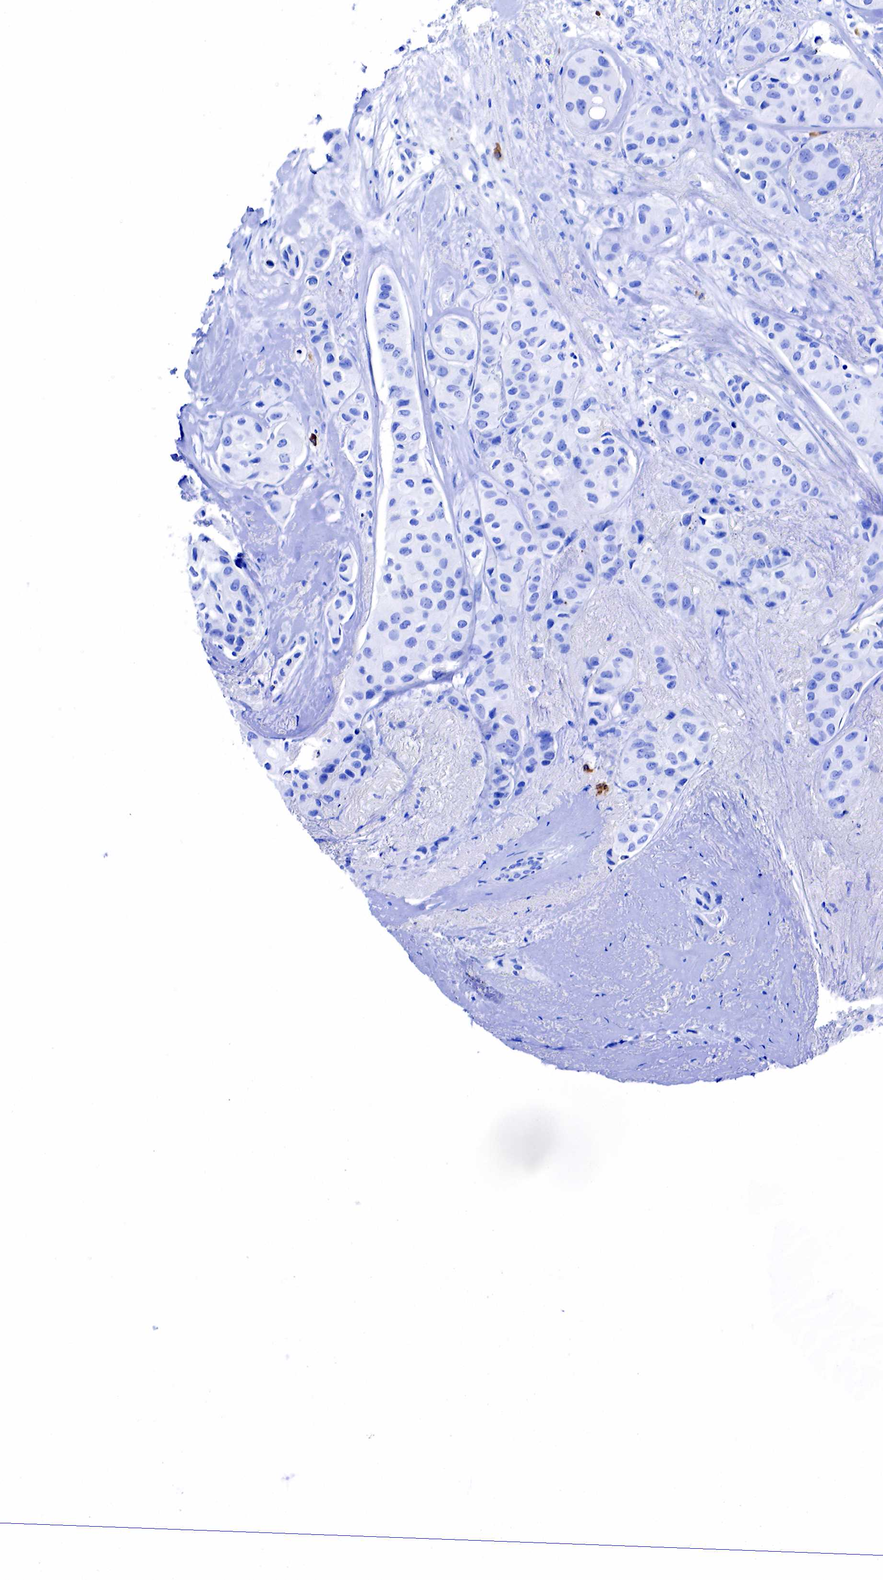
{"staining": {"intensity": "negative", "quantity": "none", "location": "none"}, "tissue": "breast cancer", "cell_type": "Tumor cells", "image_type": "cancer", "snomed": [{"axis": "morphology", "description": "Duct carcinoma"}, {"axis": "topography", "description": "Breast"}], "caption": "Tumor cells are negative for protein expression in human breast cancer (infiltrating ductal carcinoma). Brightfield microscopy of immunohistochemistry (IHC) stained with DAB (3,3'-diaminobenzidine) (brown) and hematoxylin (blue), captured at high magnification.", "gene": "CD79A", "patient": {"sex": "female", "age": 68}}